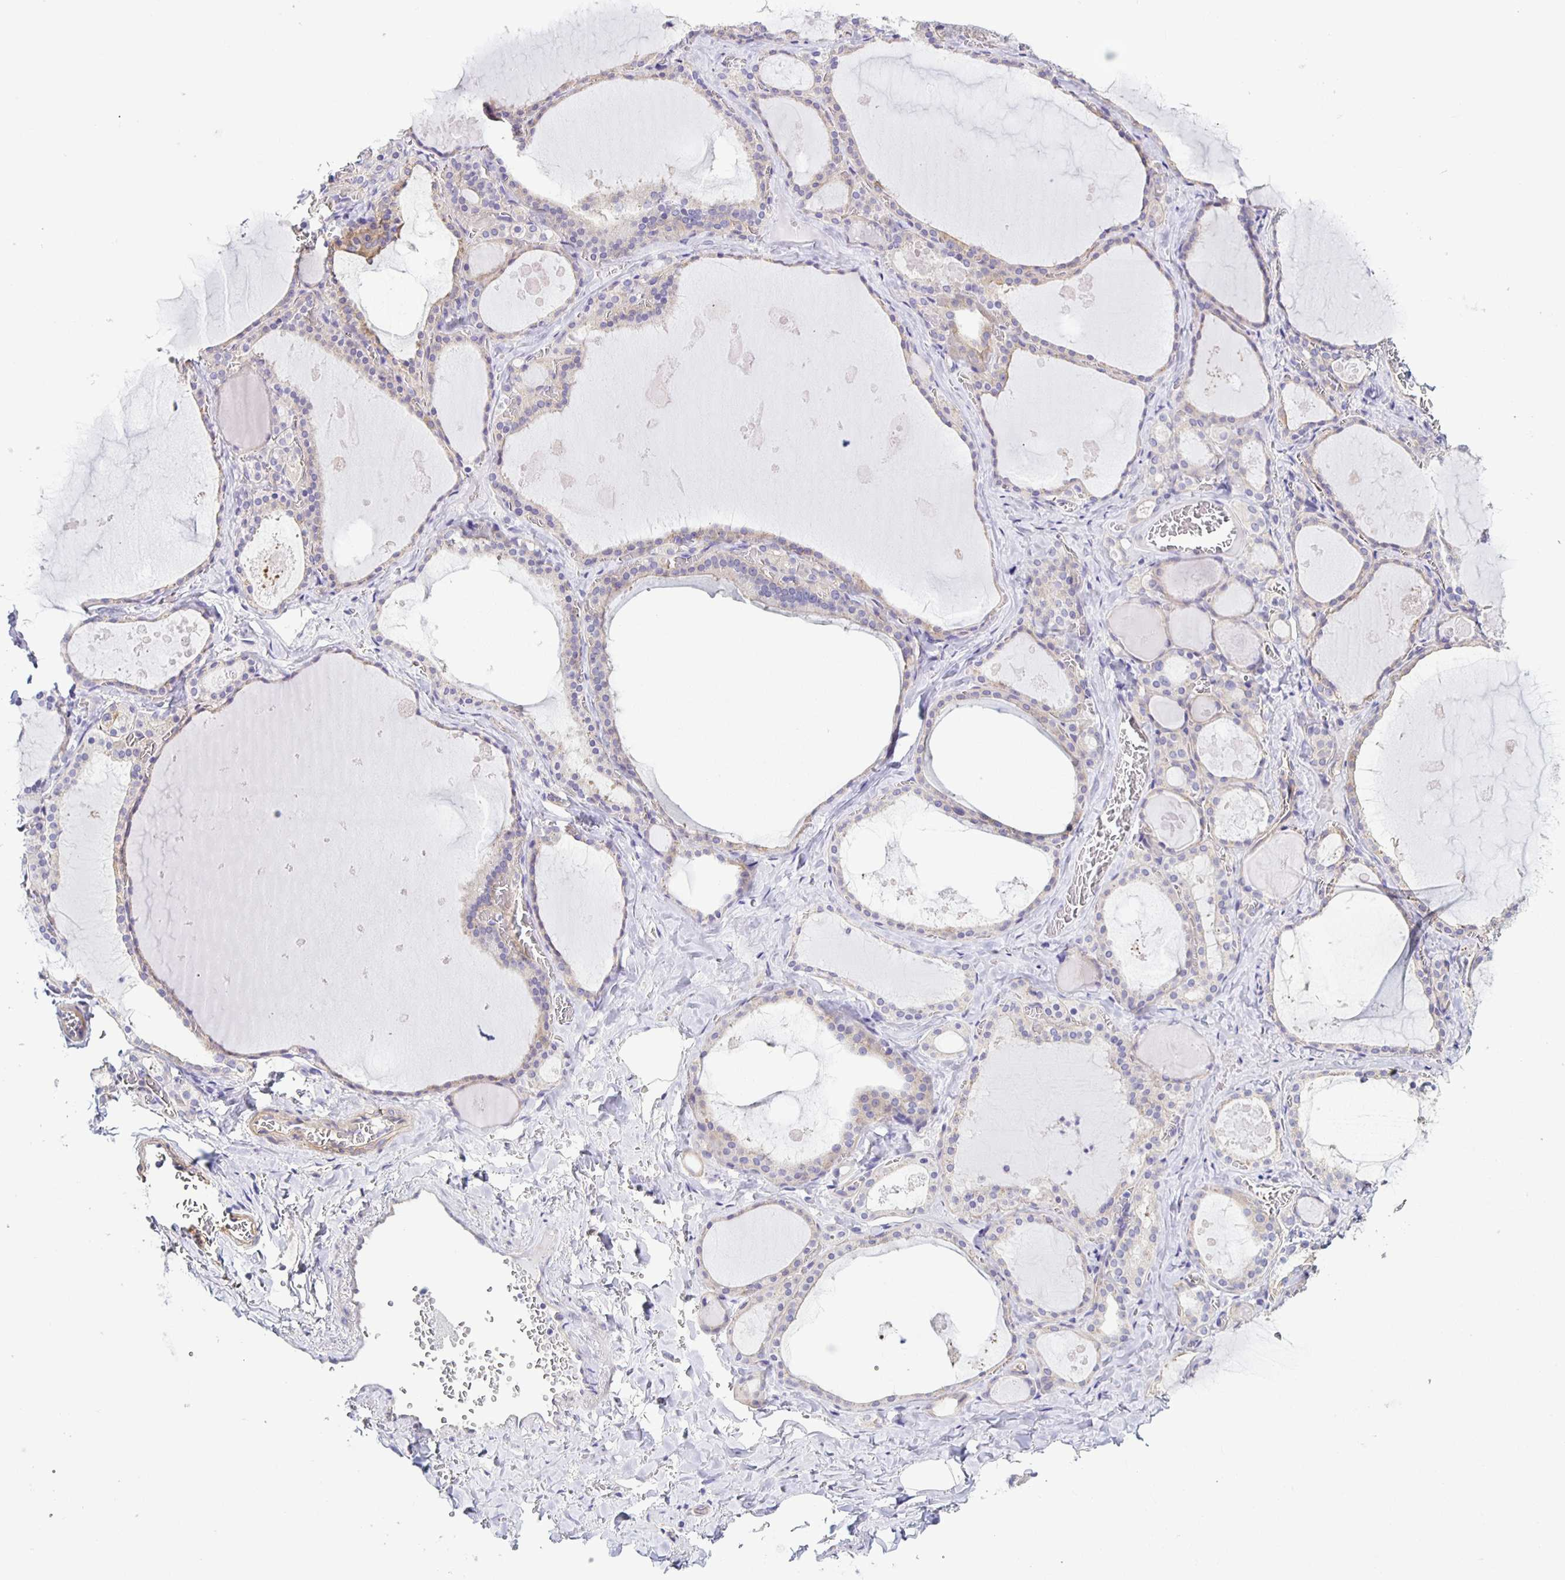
{"staining": {"intensity": "weak", "quantity": "25%-75%", "location": "cytoplasmic/membranous"}, "tissue": "thyroid gland", "cell_type": "Glandular cells", "image_type": "normal", "snomed": [{"axis": "morphology", "description": "Normal tissue, NOS"}, {"axis": "topography", "description": "Thyroid gland"}], "caption": "Protein staining demonstrates weak cytoplasmic/membranous positivity in approximately 25%-75% of glandular cells in normal thyroid gland. The protein of interest is stained brown, and the nuclei are stained in blue (DAB IHC with brightfield microscopy, high magnification).", "gene": "BOLL", "patient": {"sex": "male", "age": 56}}